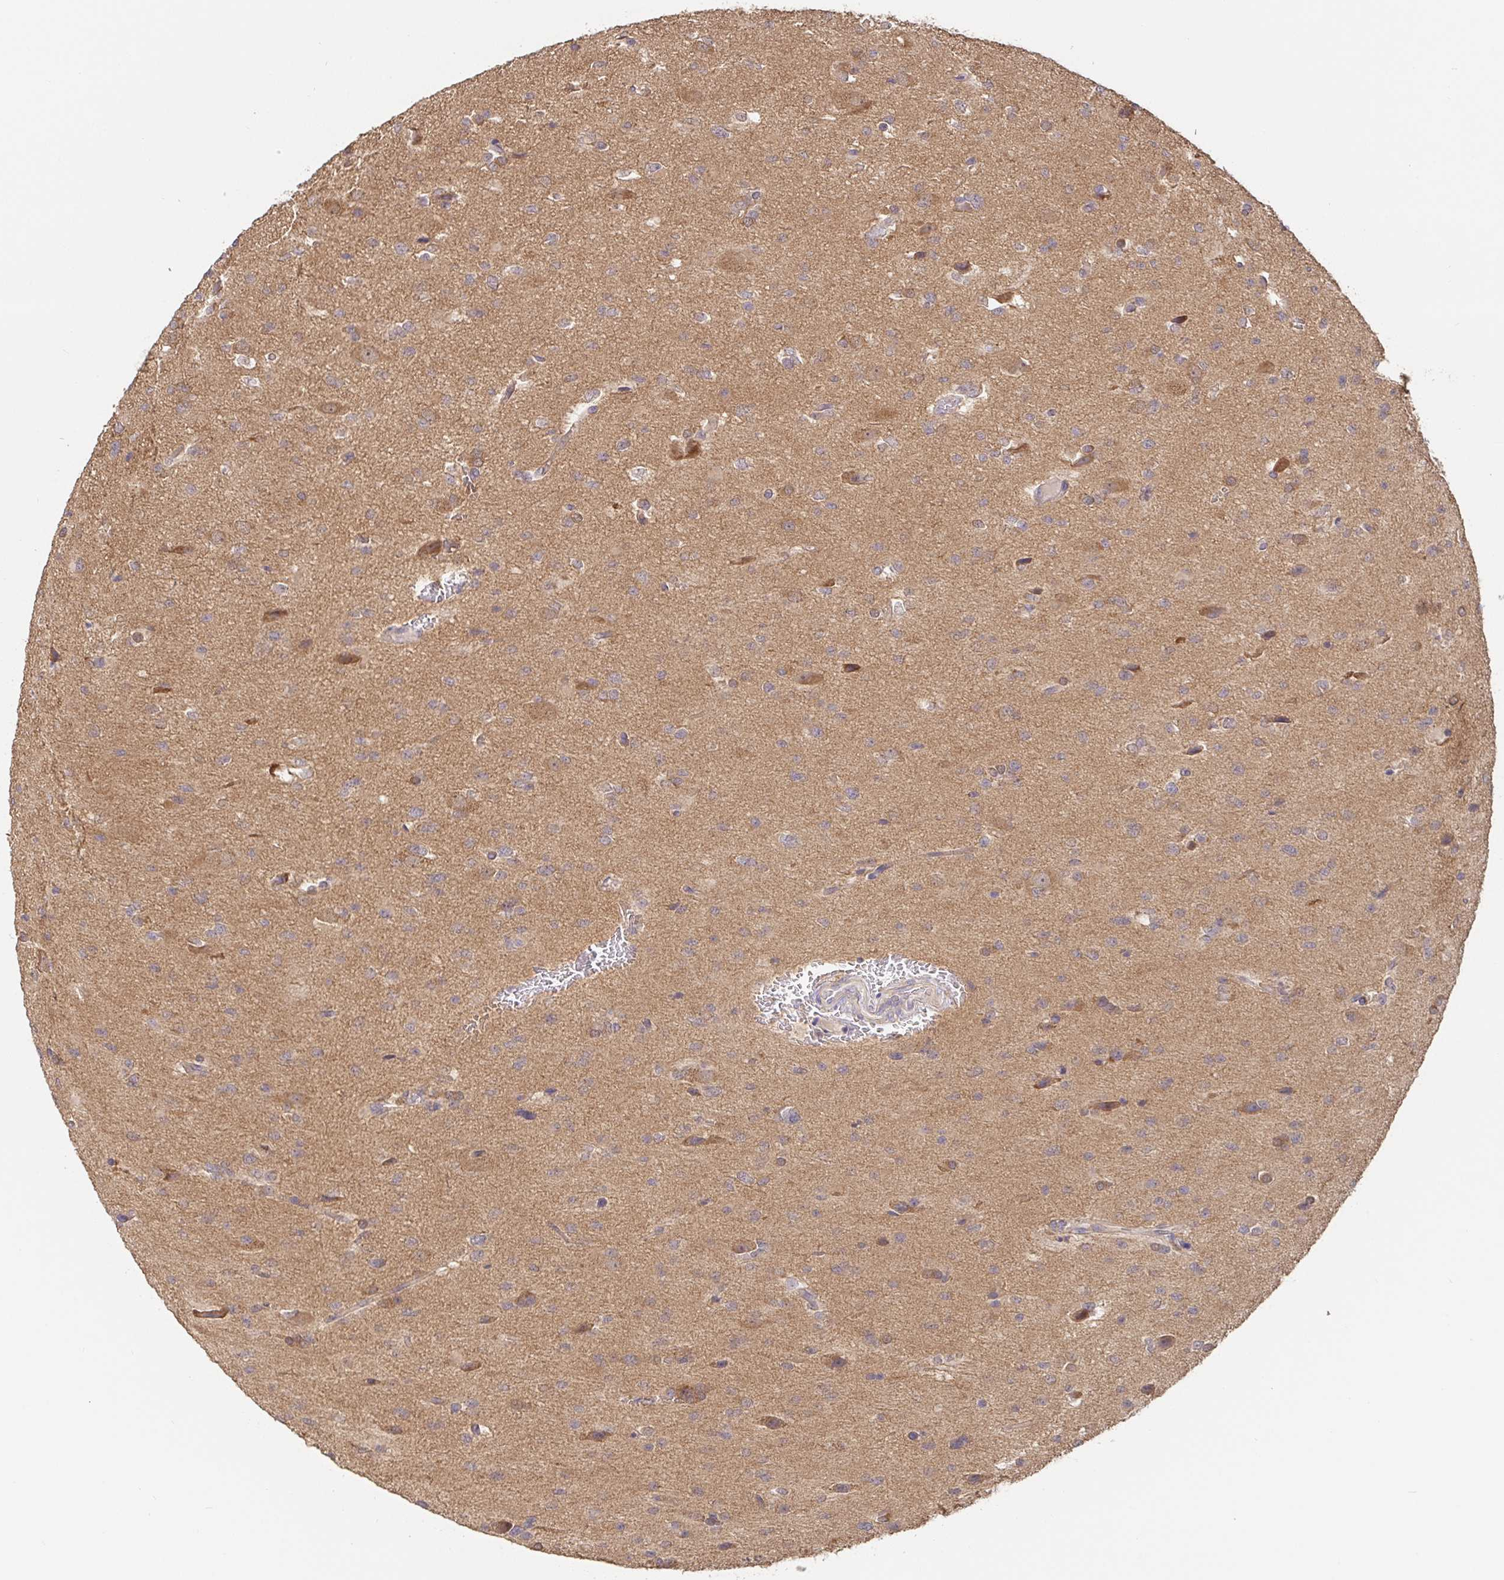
{"staining": {"intensity": "weak", "quantity": "<25%", "location": "cytoplasmic/membranous"}, "tissue": "glioma", "cell_type": "Tumor cells", "image_type": "cancer", "snomed": [{"axis": "morphology", "description": "Glioma, malignant, Low grade"}, {"axis": "topography", "description": "Brain"}], "caption": "The photomicrograph displays no staining of tumor cells in glioma.", "gene": "HAGH", "patient": {"sex": "female", "age": 32}}